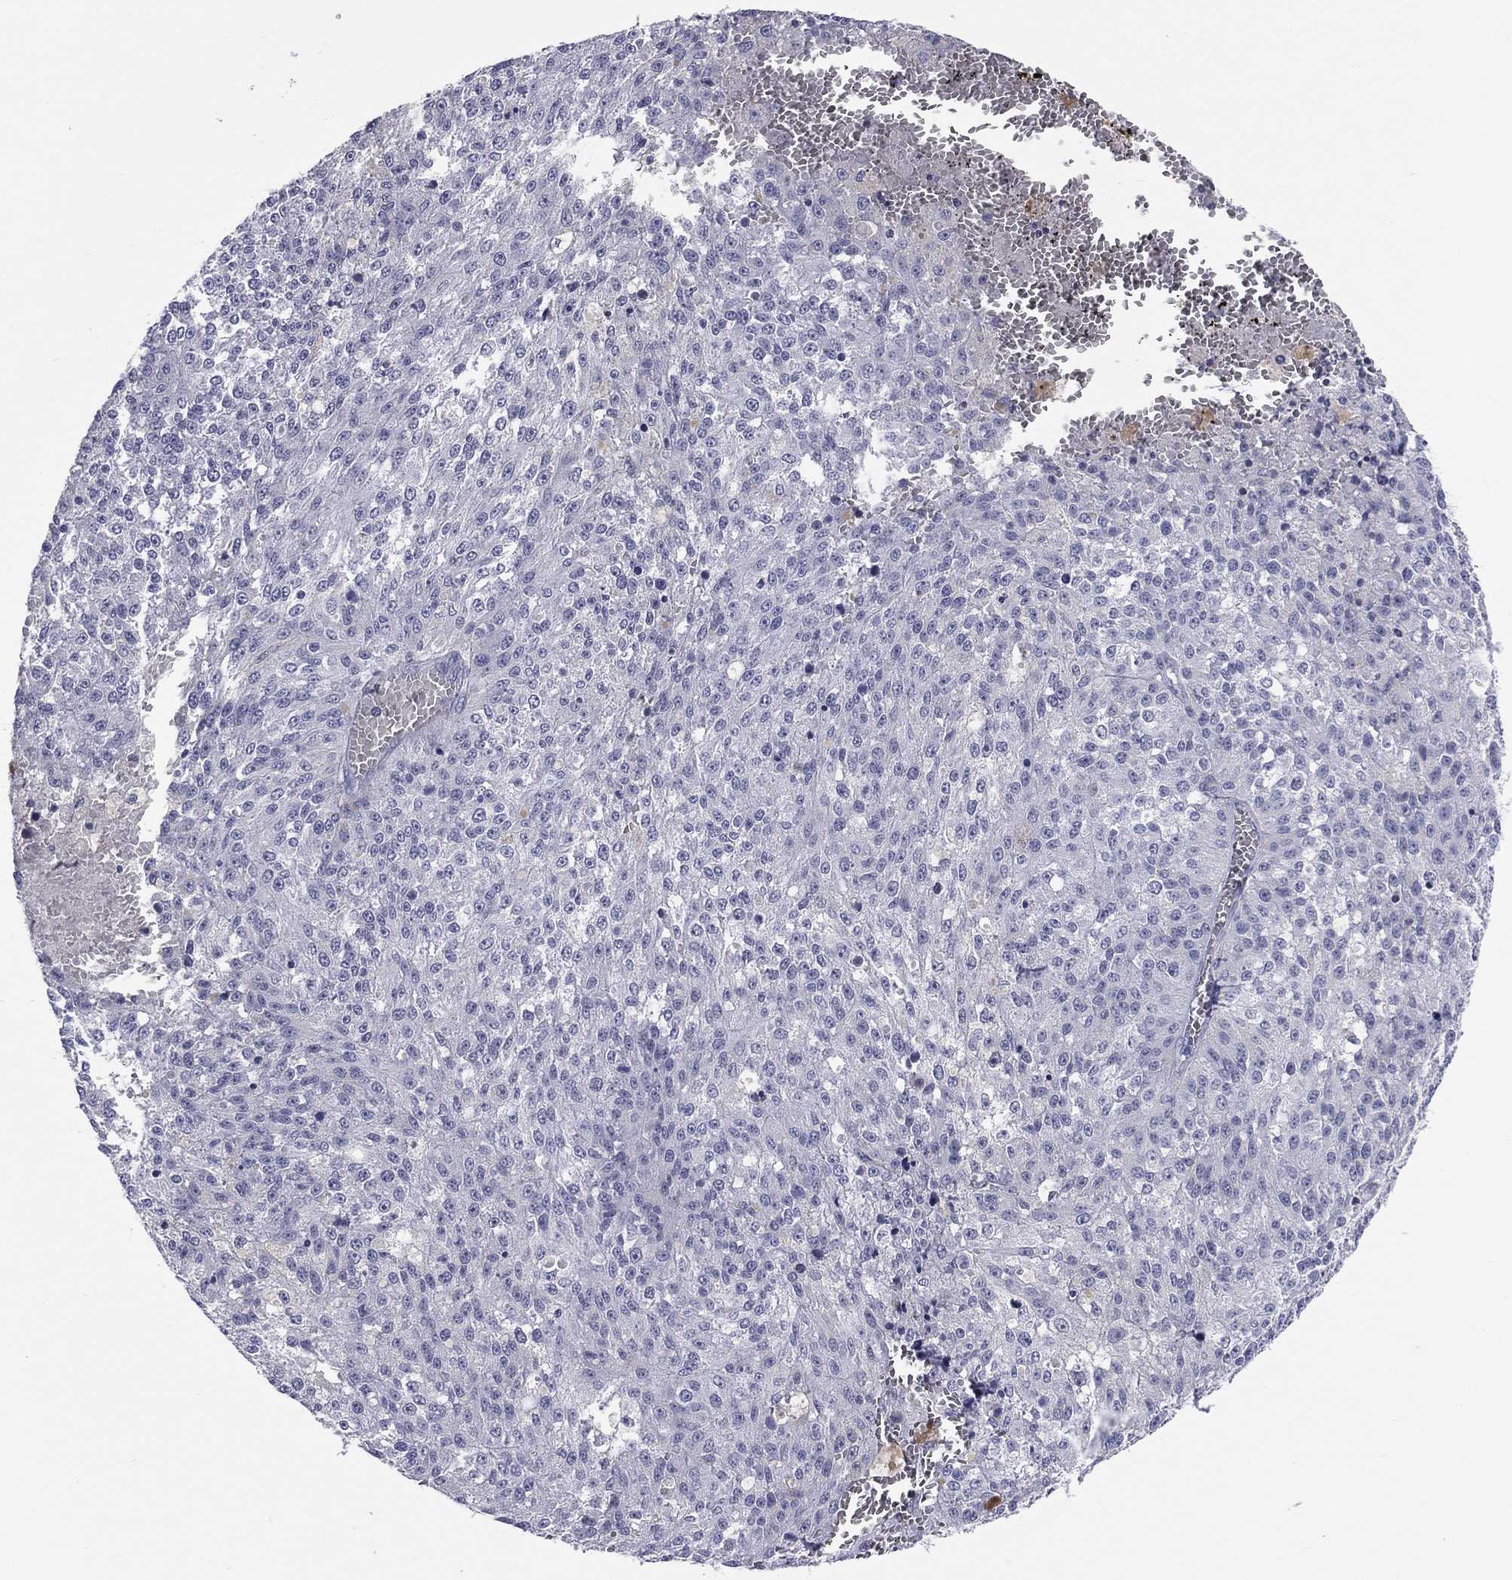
{"staining": {"intensity": "negative", "quantity": "none", "location": "none"}, "tissue": "melanoma", "cell_type": "Tumor cells", "image_type": "cancer", "snomed": [{"axis": "morphology", "description": "Malignant melanoma, Metastatic site"}, {"axis": "topography", "description": "Lymph node"}], "caption": "The photomicrograph shows no significant expression in tumor cells of malignant melanoma (metastatic site). (Immunohistochemistry (ihc), brightfield microscopy, high magnification).", "gene": "MLN", "patient": {"sex": "female", "age": 64}}